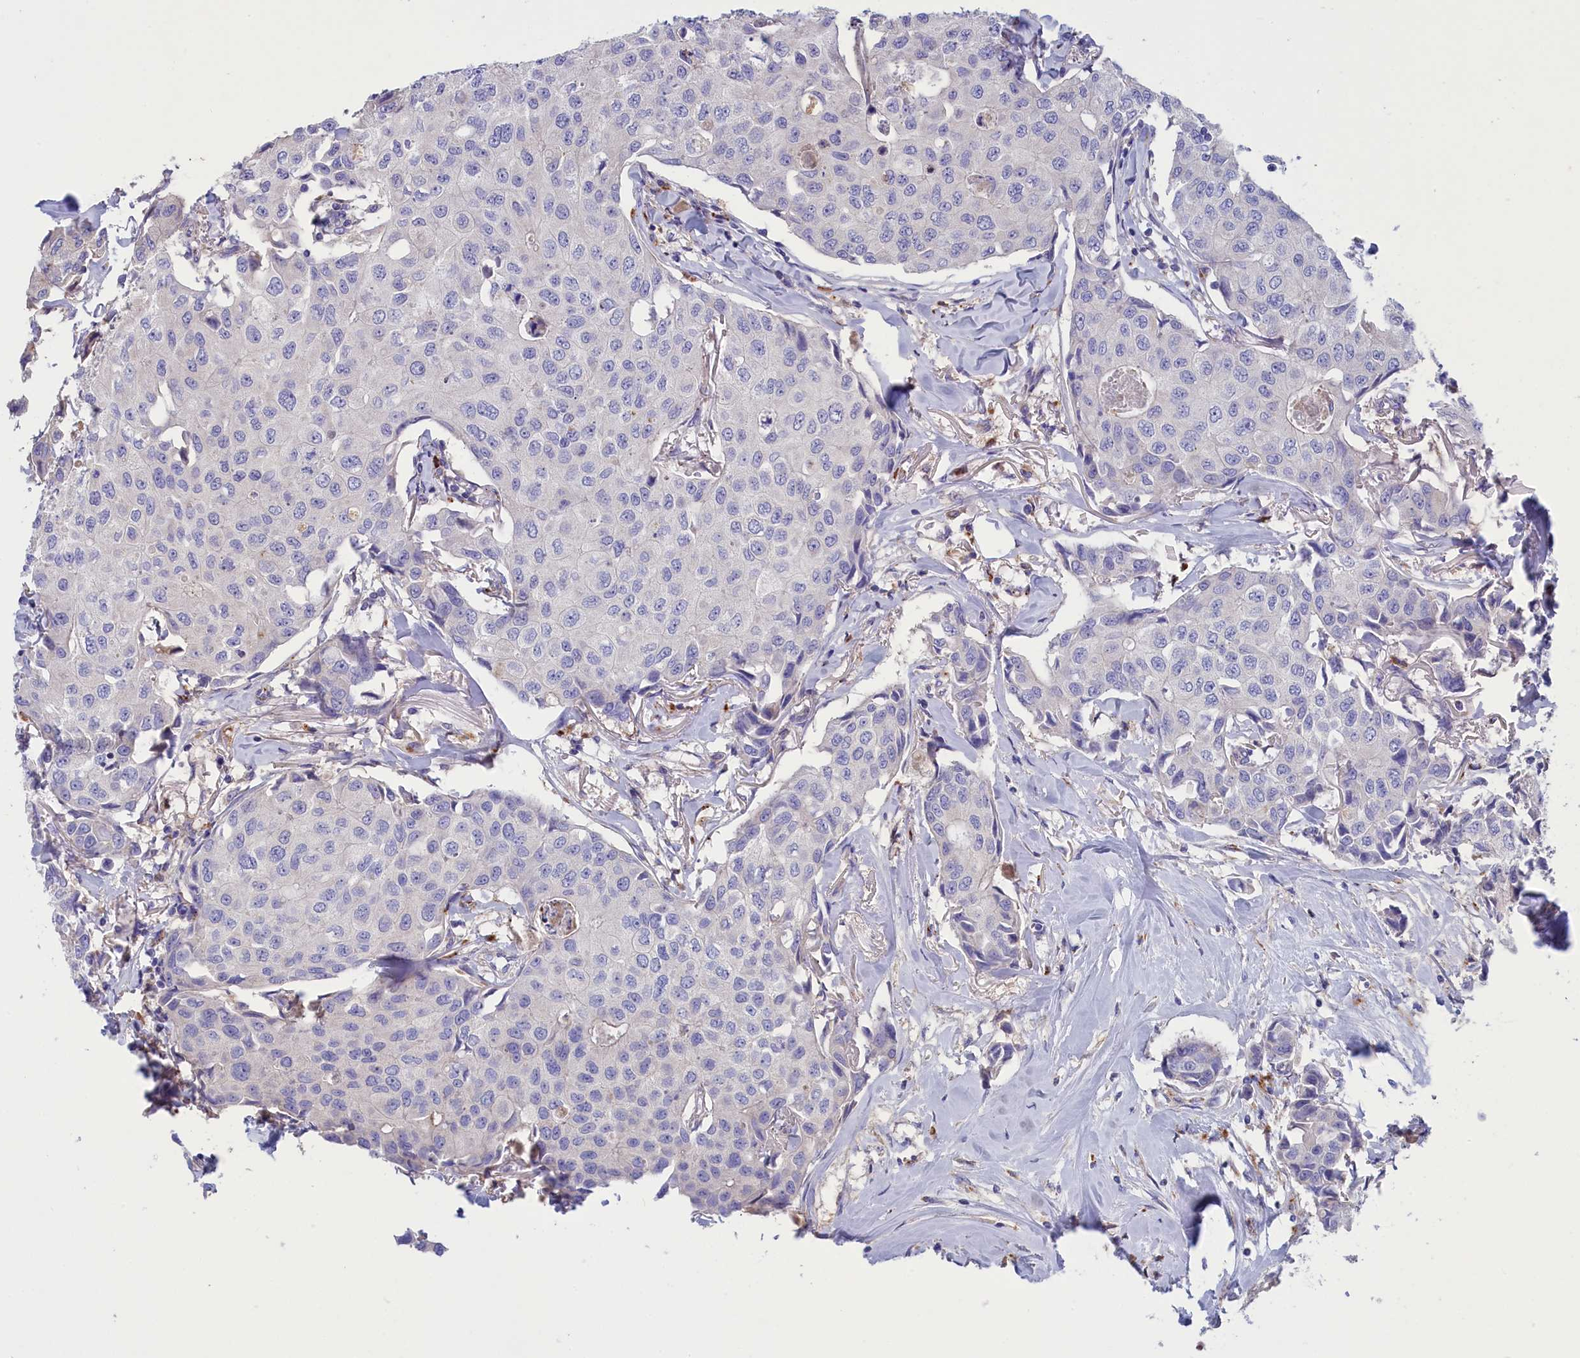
{"staining": {"intensity": "negative", "quantity": "none", "location": "none"}, "tissue": "breast cancer", "cell_type": "Tumor cells", "image_type": "cancer", "snomed": [{"axis": "morphology", "description": "Duct carcinoma"}, {"axis": "topography", "description": "Breast"}], "caption": "Tumor cells are negative for protein expression in human breast cancer (intraductal carcinoma). (Brightfield microscopy of DAB immunohistochemistry (IHC) at high magnification).", "gene": "WDR6", "patient": {"sex": "female", "age": 80}}